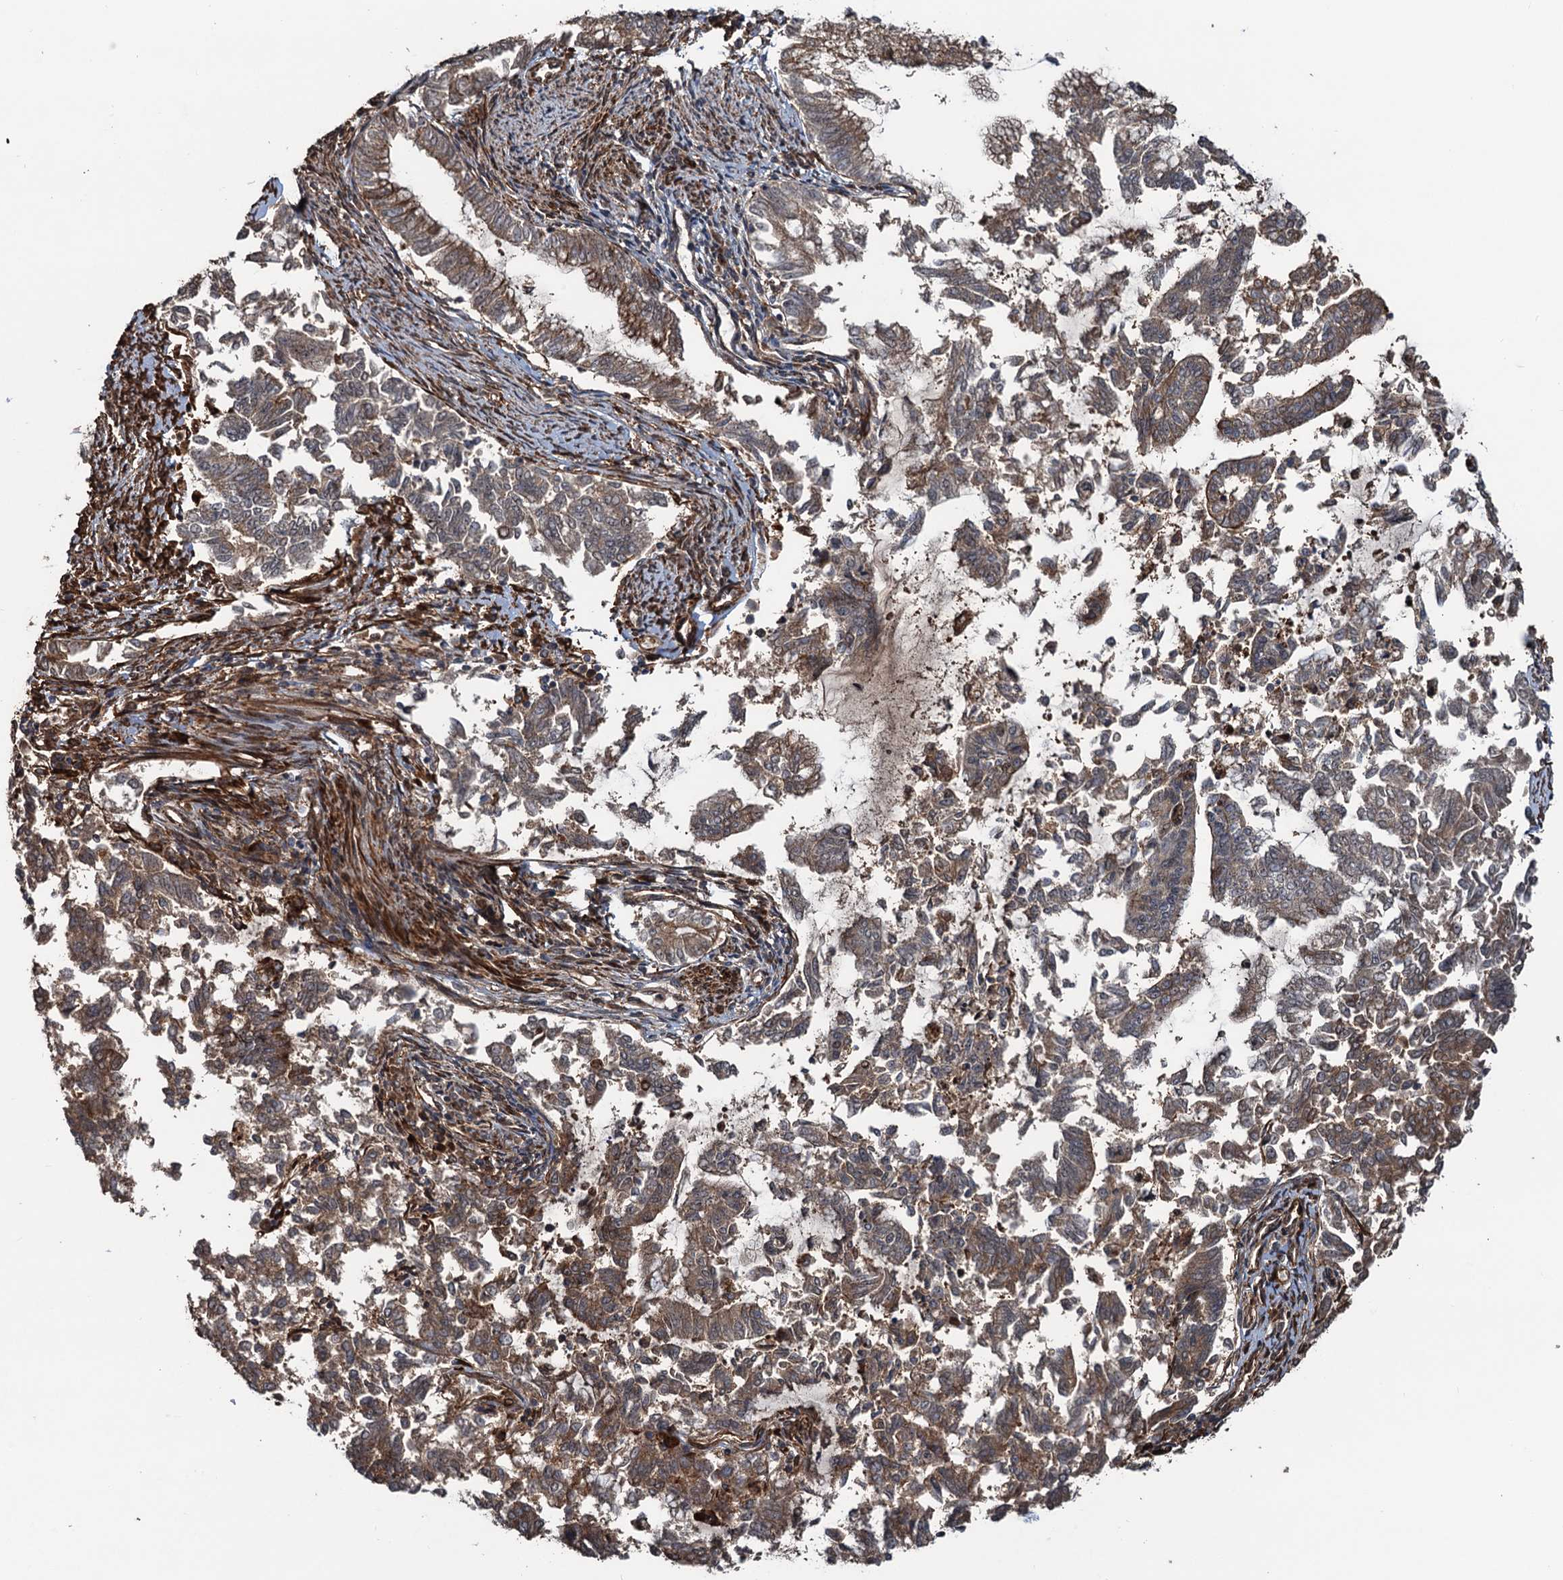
{"staining": {"intensity": "moderate", "quantity": "25%-75%", "location": "cytoplasmic/membranous"}, "tissue": "endometrial cancer", "cell_type": "Tumor cells", "image_type": "cancer", "snomed": [{"axis": "morphology", "description": "Adenocarcinoma, NOS"}, {"axis": "topography", "description": "Endometrium"}], "caption": "Brown immunohistochemical staining in adenocarcinoma (endometrial) exhibits moderate cytoplasmic/membranous positivity in about 25%-75% of tumor cells. The staining was performed using DAB to visualize the protein expression in brown, while the nuclei were stained in blue with hematoxylin (Magnification: 20x).", "gene": "SNRNP25", "patient": {"sex": "female", "age": 79}}